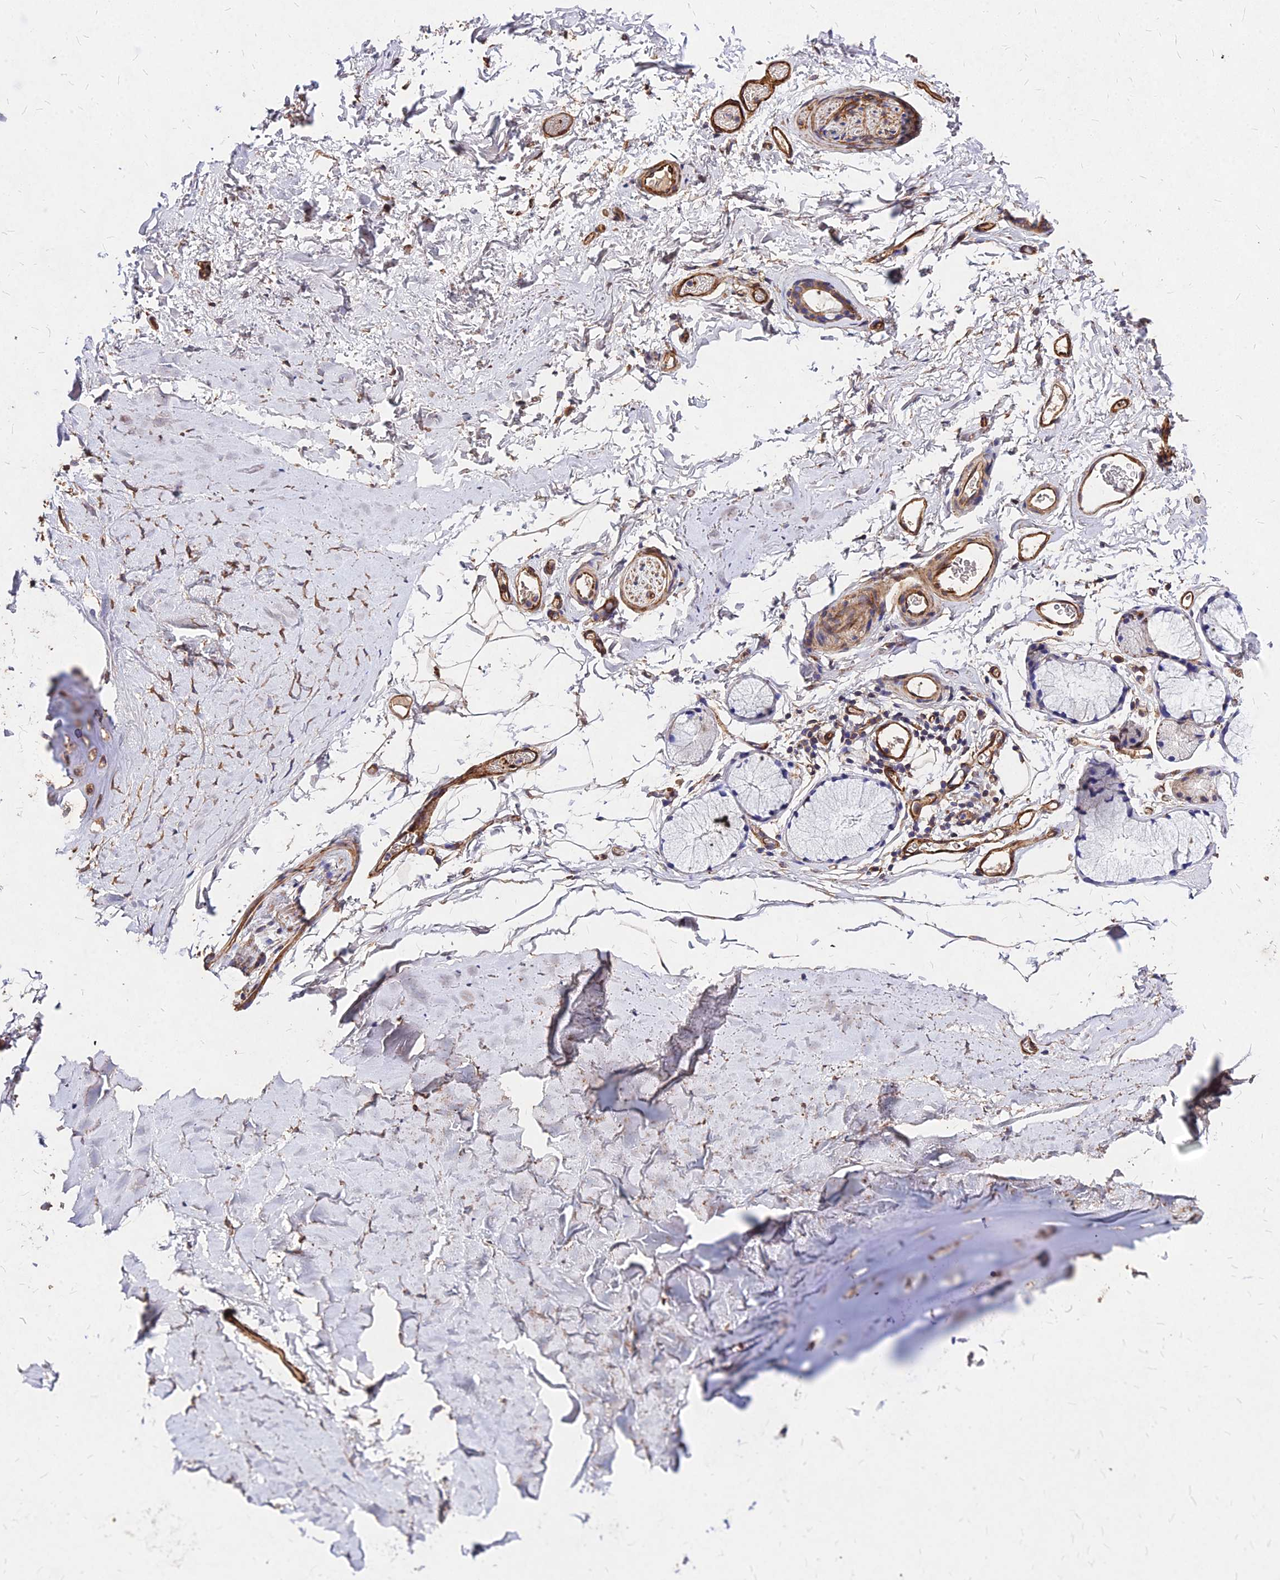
{"staining": {"intensity": "weak", "quantity": ">75%", "location": "cytoplasmic/membranous"}, "tissue": "adipose tissue", "cell_type": "Adipocytes", "image_type": "normal", "snomed": [{"axis": "morphology", "description": "Normal tissue, NOS"}, {"axis": "topography", "description": "Bronchus"}], "caption": "A histopathology image of human adipose tissue stained for a protein reveals weak cytoplasmic/membranous brown staining in adipocytes. Immunohistochemistry stains the protein of interest in brown and the nuclei are stained blue.", "gene": "EFCC1", "patient": {"sex": "female", "age": 73}}